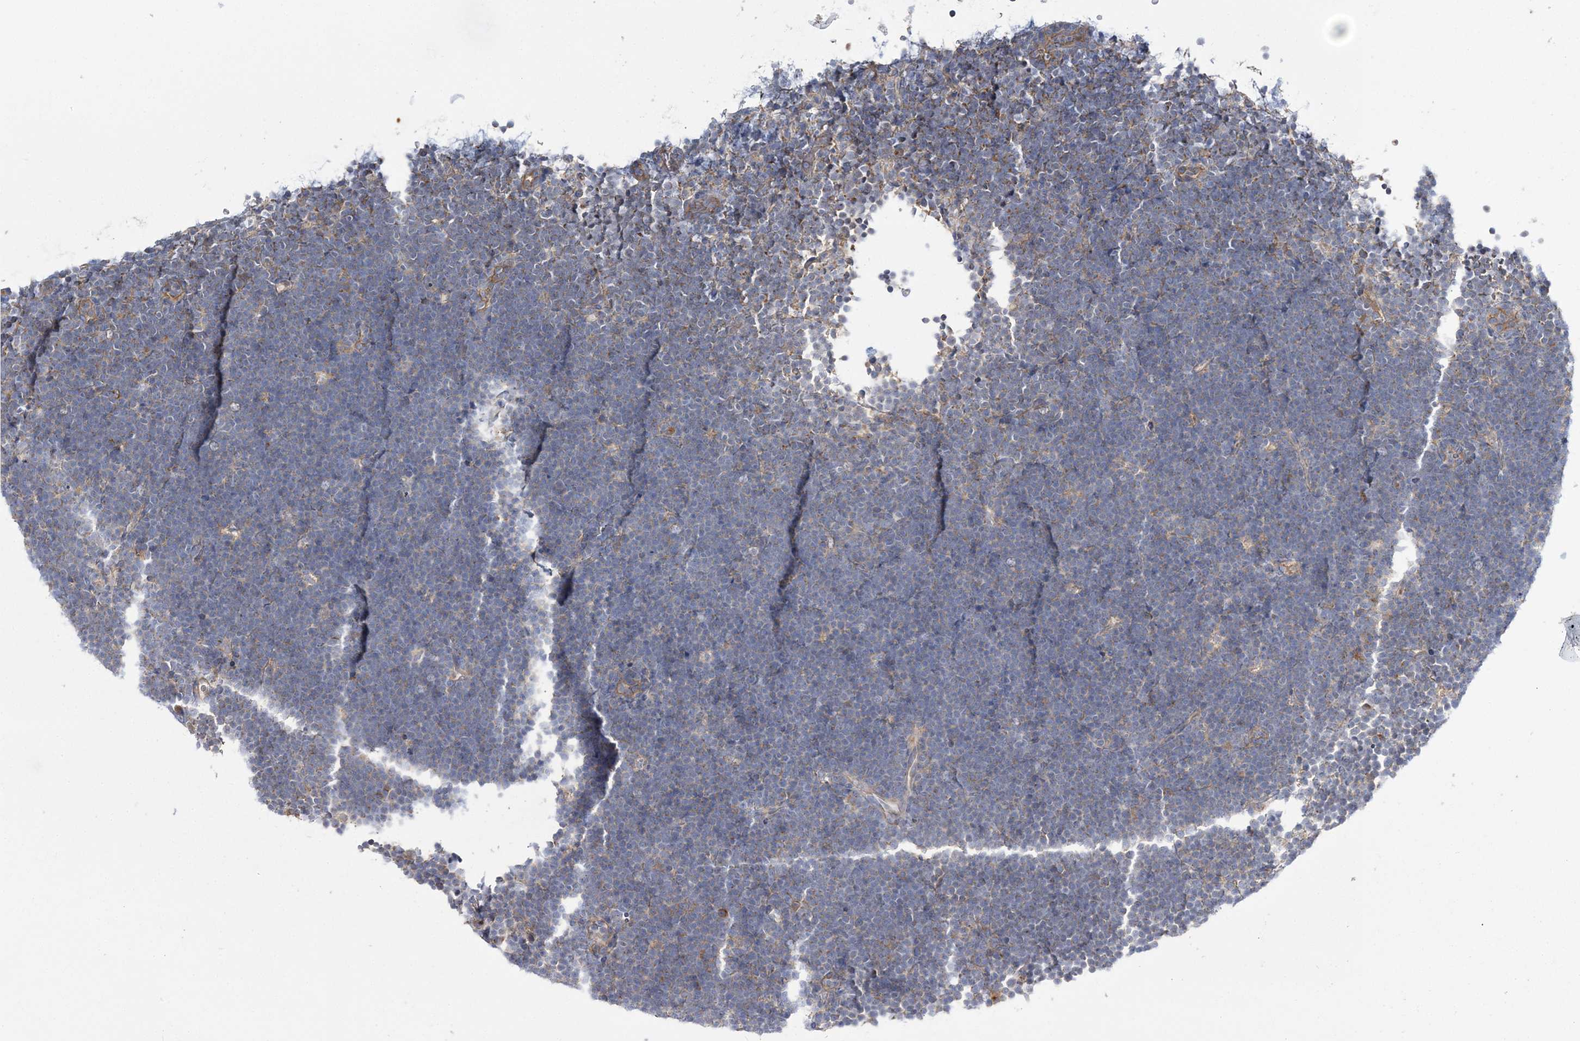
{"staining": {"intensity": "negative", "quantity": "none", "location": "none"}, "tissue": "lymphoma", "cell_type": "Tumor cells", "image_type": "cancer", "snomed": [{"axis": "morphology", "description": "Malignant lymphoma, non-Hodgkin's type, High grade"}, {"axis": "topography", "description": "Lymph node"}], "caption": "Lymphoma was stained to show a protein in brown. There is no significant staining in tumor cells.", "gene": "ATP11B", "patient": {"sex": "male", "age": 13}}